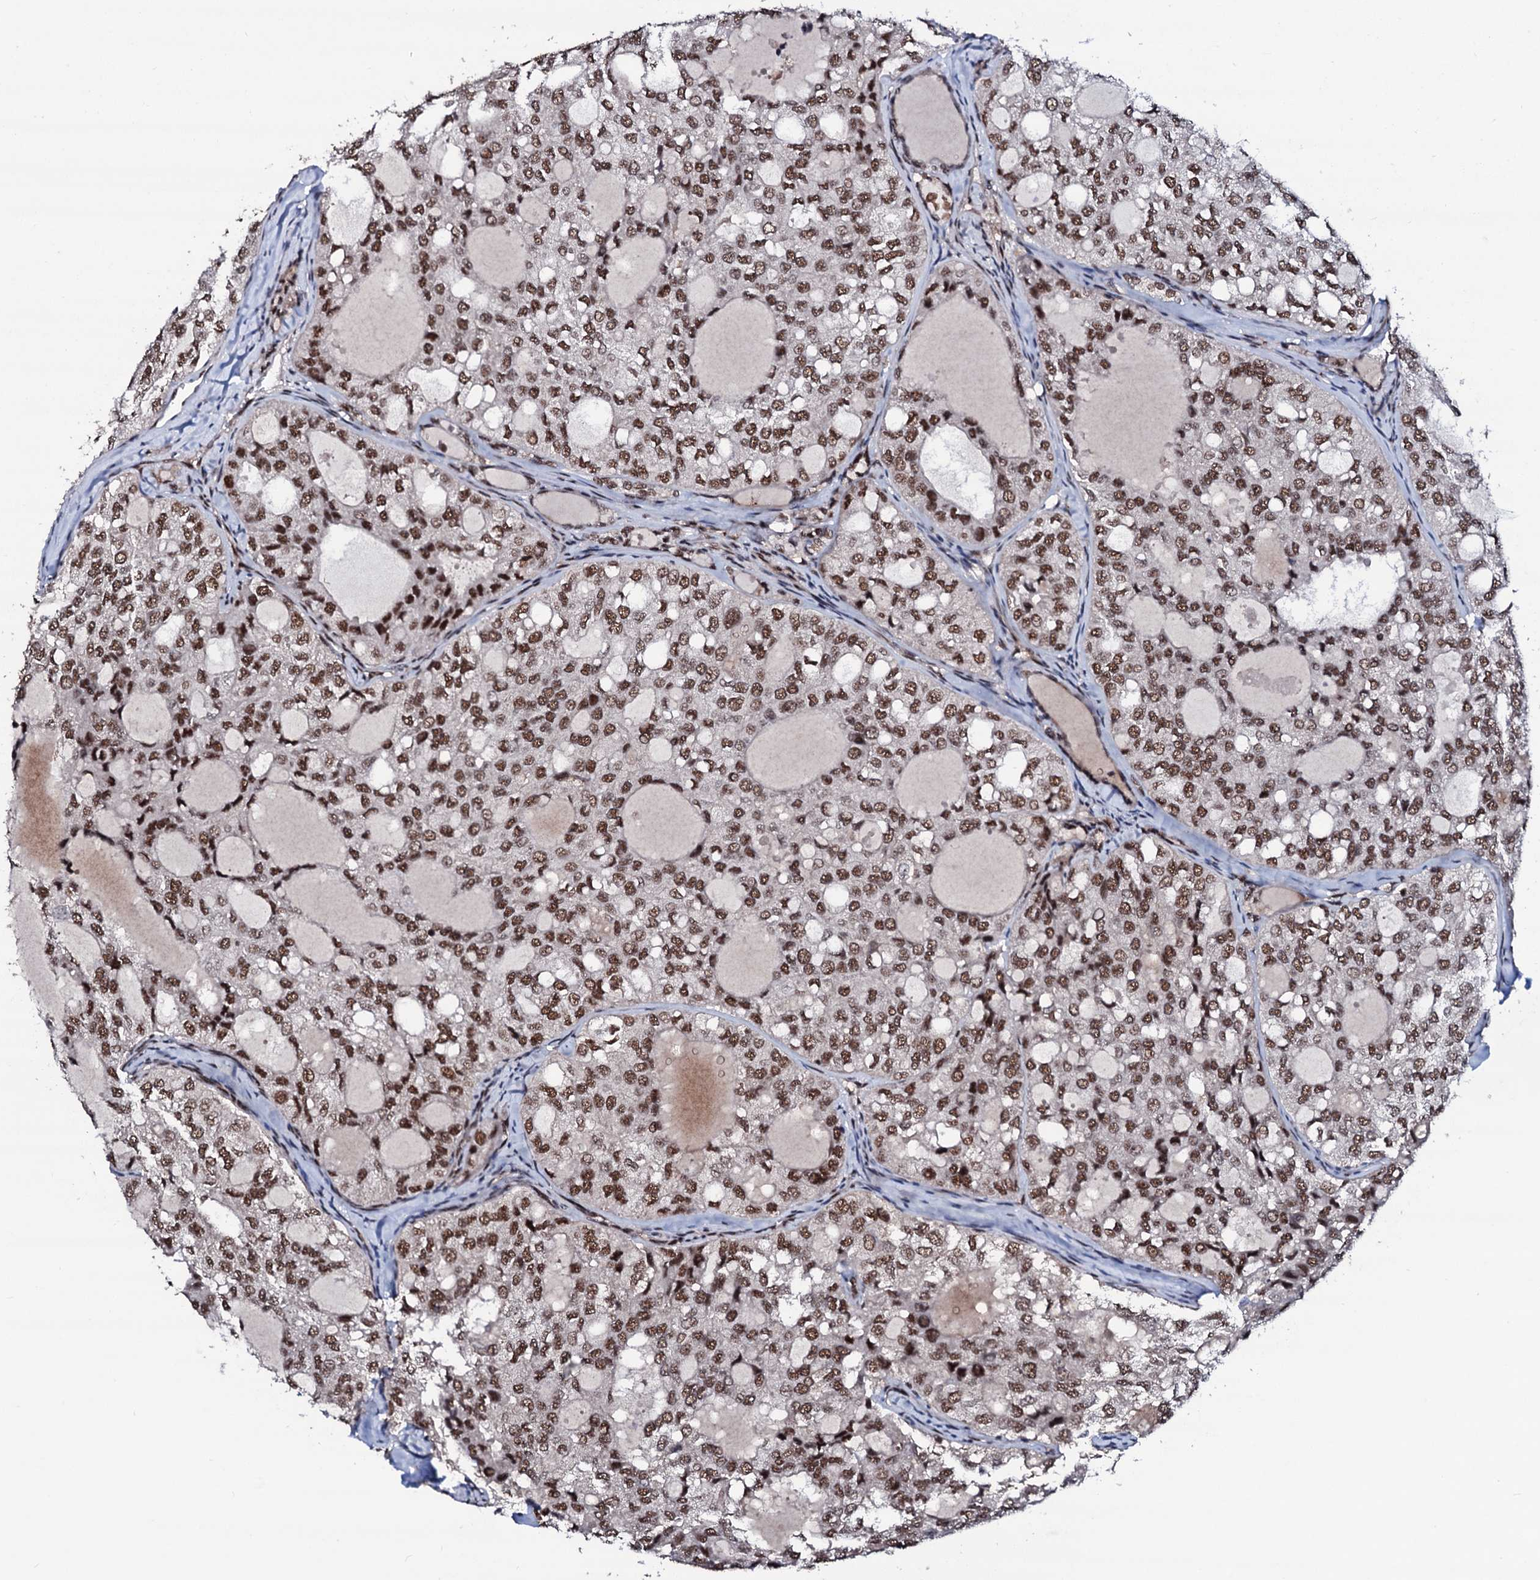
{"staining": {"intensity": "moderate", "quantity": ">75%", "location": "nuclear"}, "tissue": "thyroid cancer", "cell_type": "Tumor cells", "image_type": "cancer", "snomed": [{"axis": "morphology", "description": "Follicular adenoma carcinoma, NOS"}, {"axis": "topography", "description": "Thyroid gland"}], "caption": "A photomicrograph showing moderate nuclear expression in about >75% of tumor cells in thyroid follicular adenoma carcinoma, as visualized by brown immunohistochemical staining.", "gene": "PRPF18", "patient": {"sex": "male", "age": 75}}